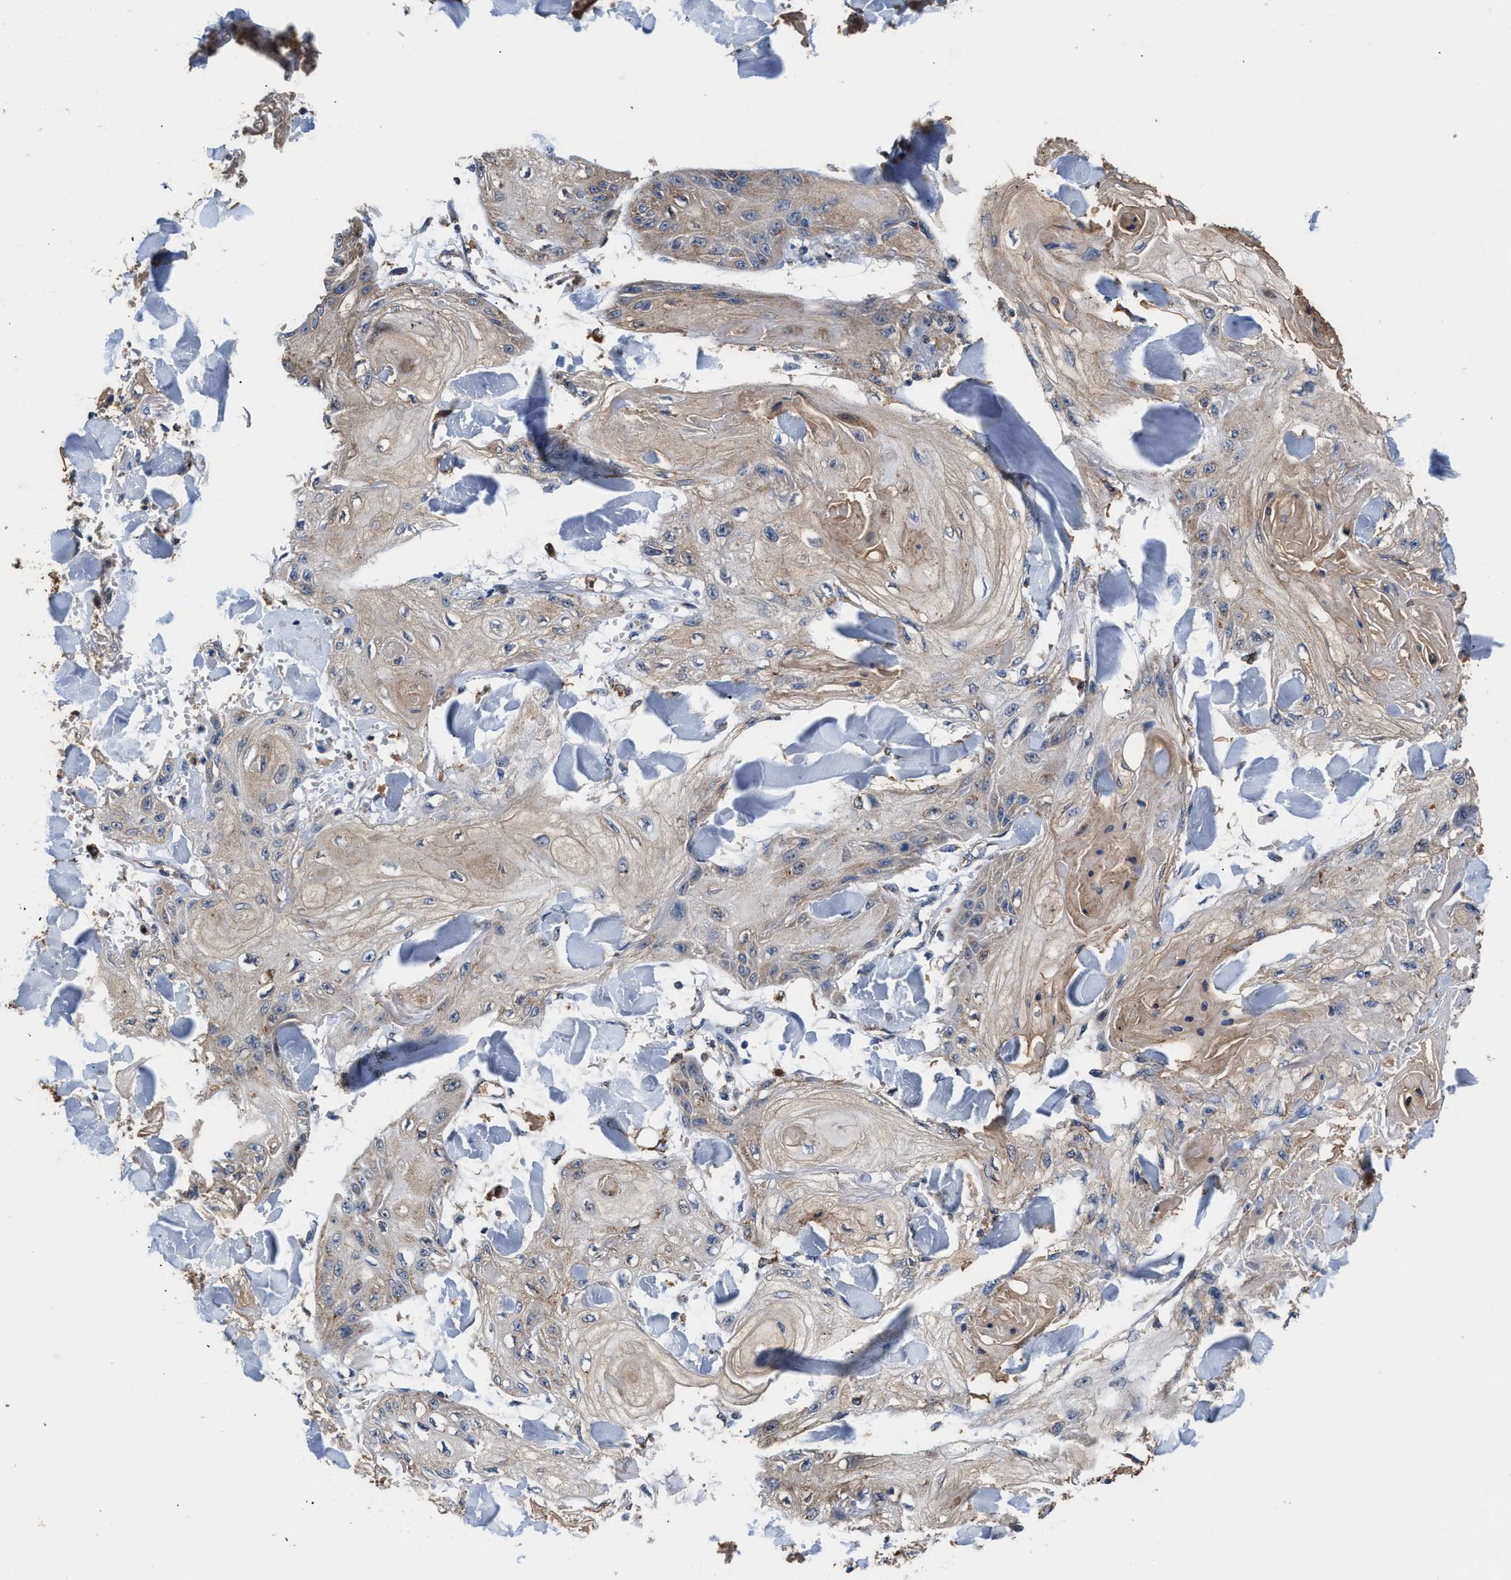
{"staining": {"intensity": "weak", "quantity": "25%-75%", "location": "cytoplasmic/membranous"}, "tissue": "skin cancer", "cell_type": "Tumor cells", "image_type": "cancer", "snomed": [{"axis": "morphology", "description": "Squamous cell carcinoma, NOS"}, {"axis": "topography", "description": "Skin"}], "caption": "Immunohistochemistry of squamous cell carcinoma (skin) reveals low levels of weak cytoplasmic/membranous expression in approximately 25%-75% of tumor cells.", "gene": "ACLY", "patient": {"sex": "male", "age": 74}}